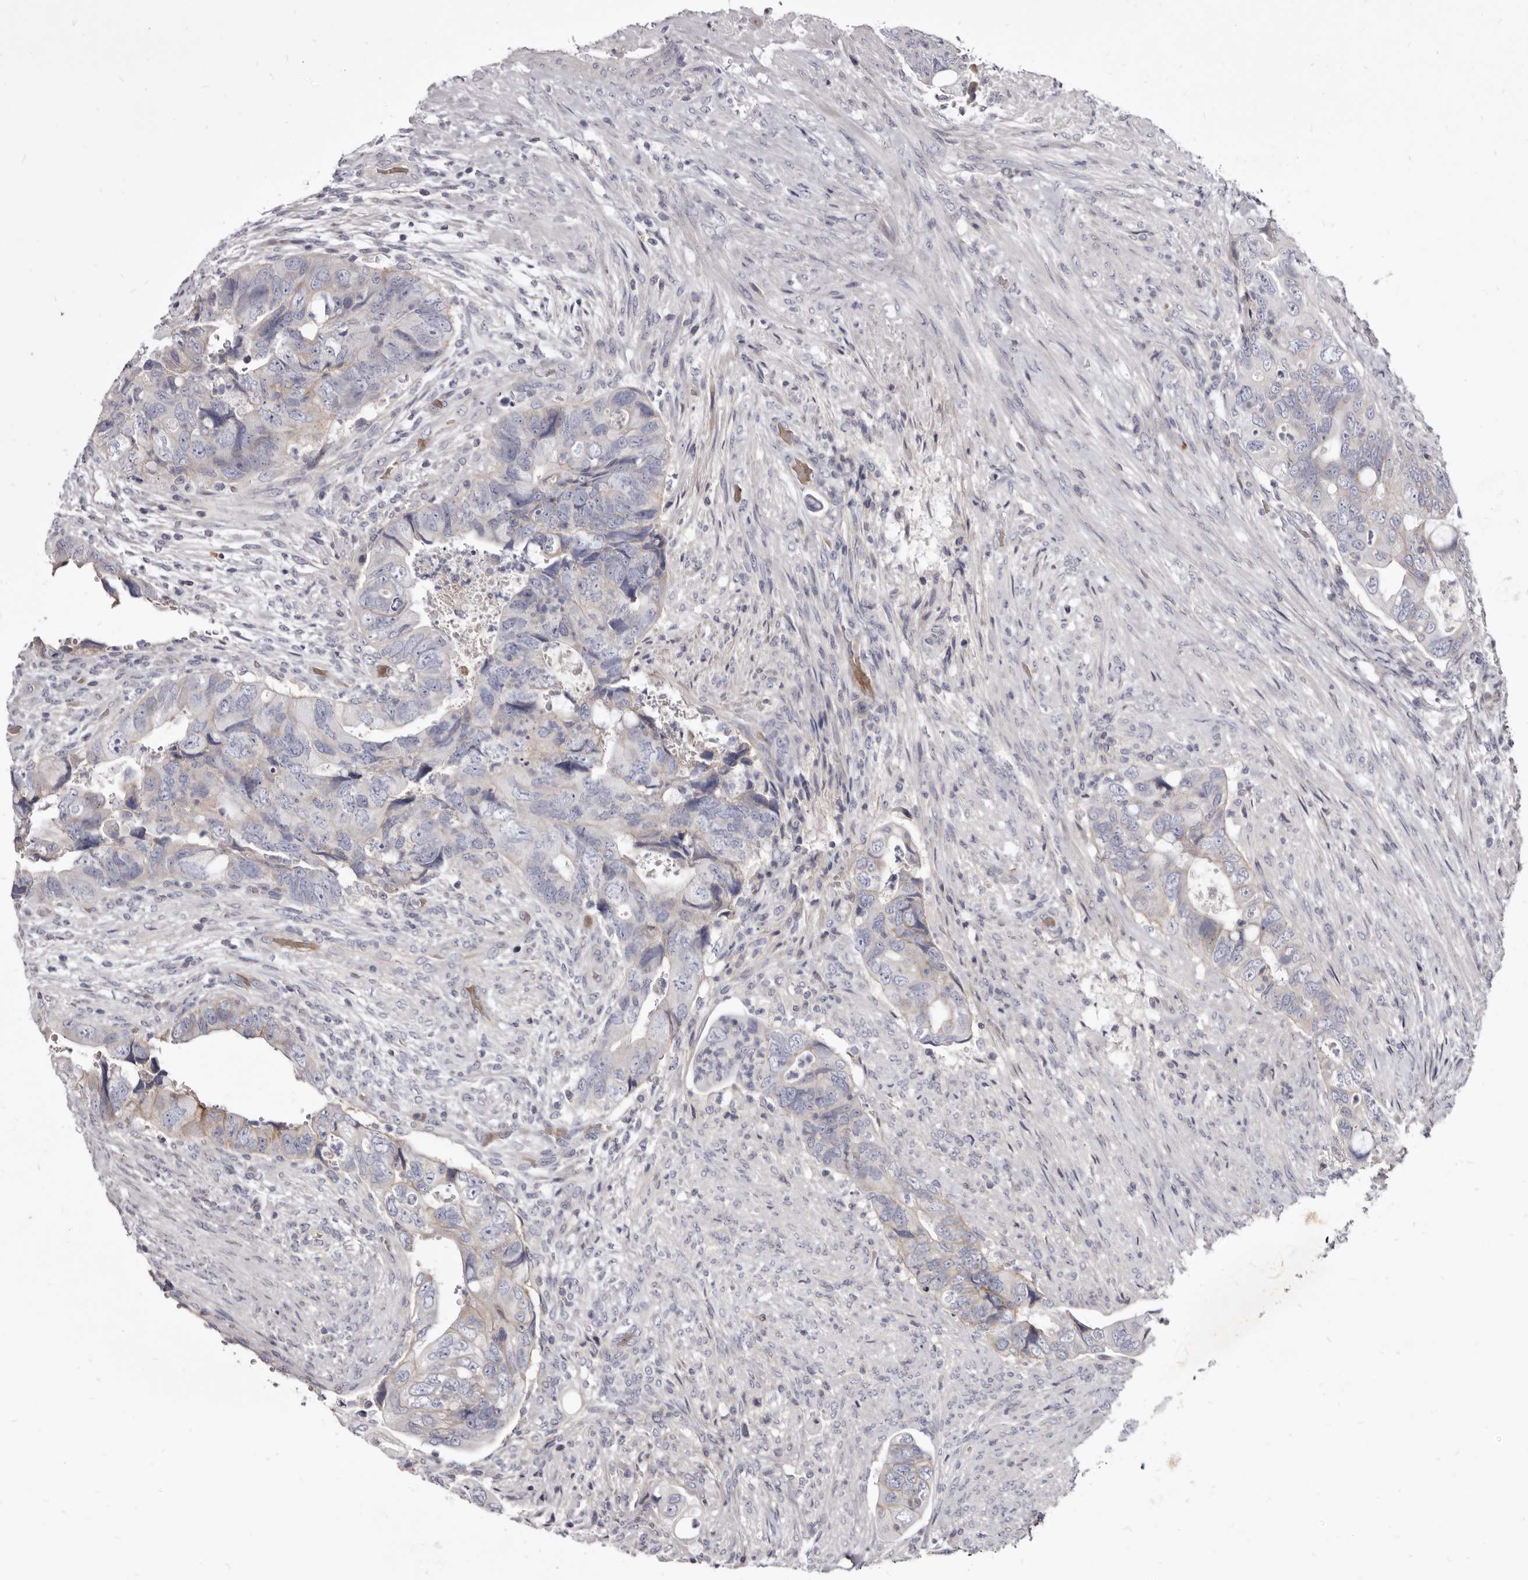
{"staining": {"intensity": "weak", "quantity": "<25%", "location": "cytoplasmic/membranous"}, "tissue": "colorectal cancer", "cell_type": "Tumor cells", "image_type": "cancer", "snomed": [{"axis": "morphology", "description": "Adenocarcinoma, NOS"}, {"axis": "topography", "description": "Rectum"}], "caption": "Immunohistochemistry (IHC) of human colorectal adenocarcinoma displays no positivity in tumor cells.", "gene": "FAS", "patient": {"sex": "male", "age": 63}}